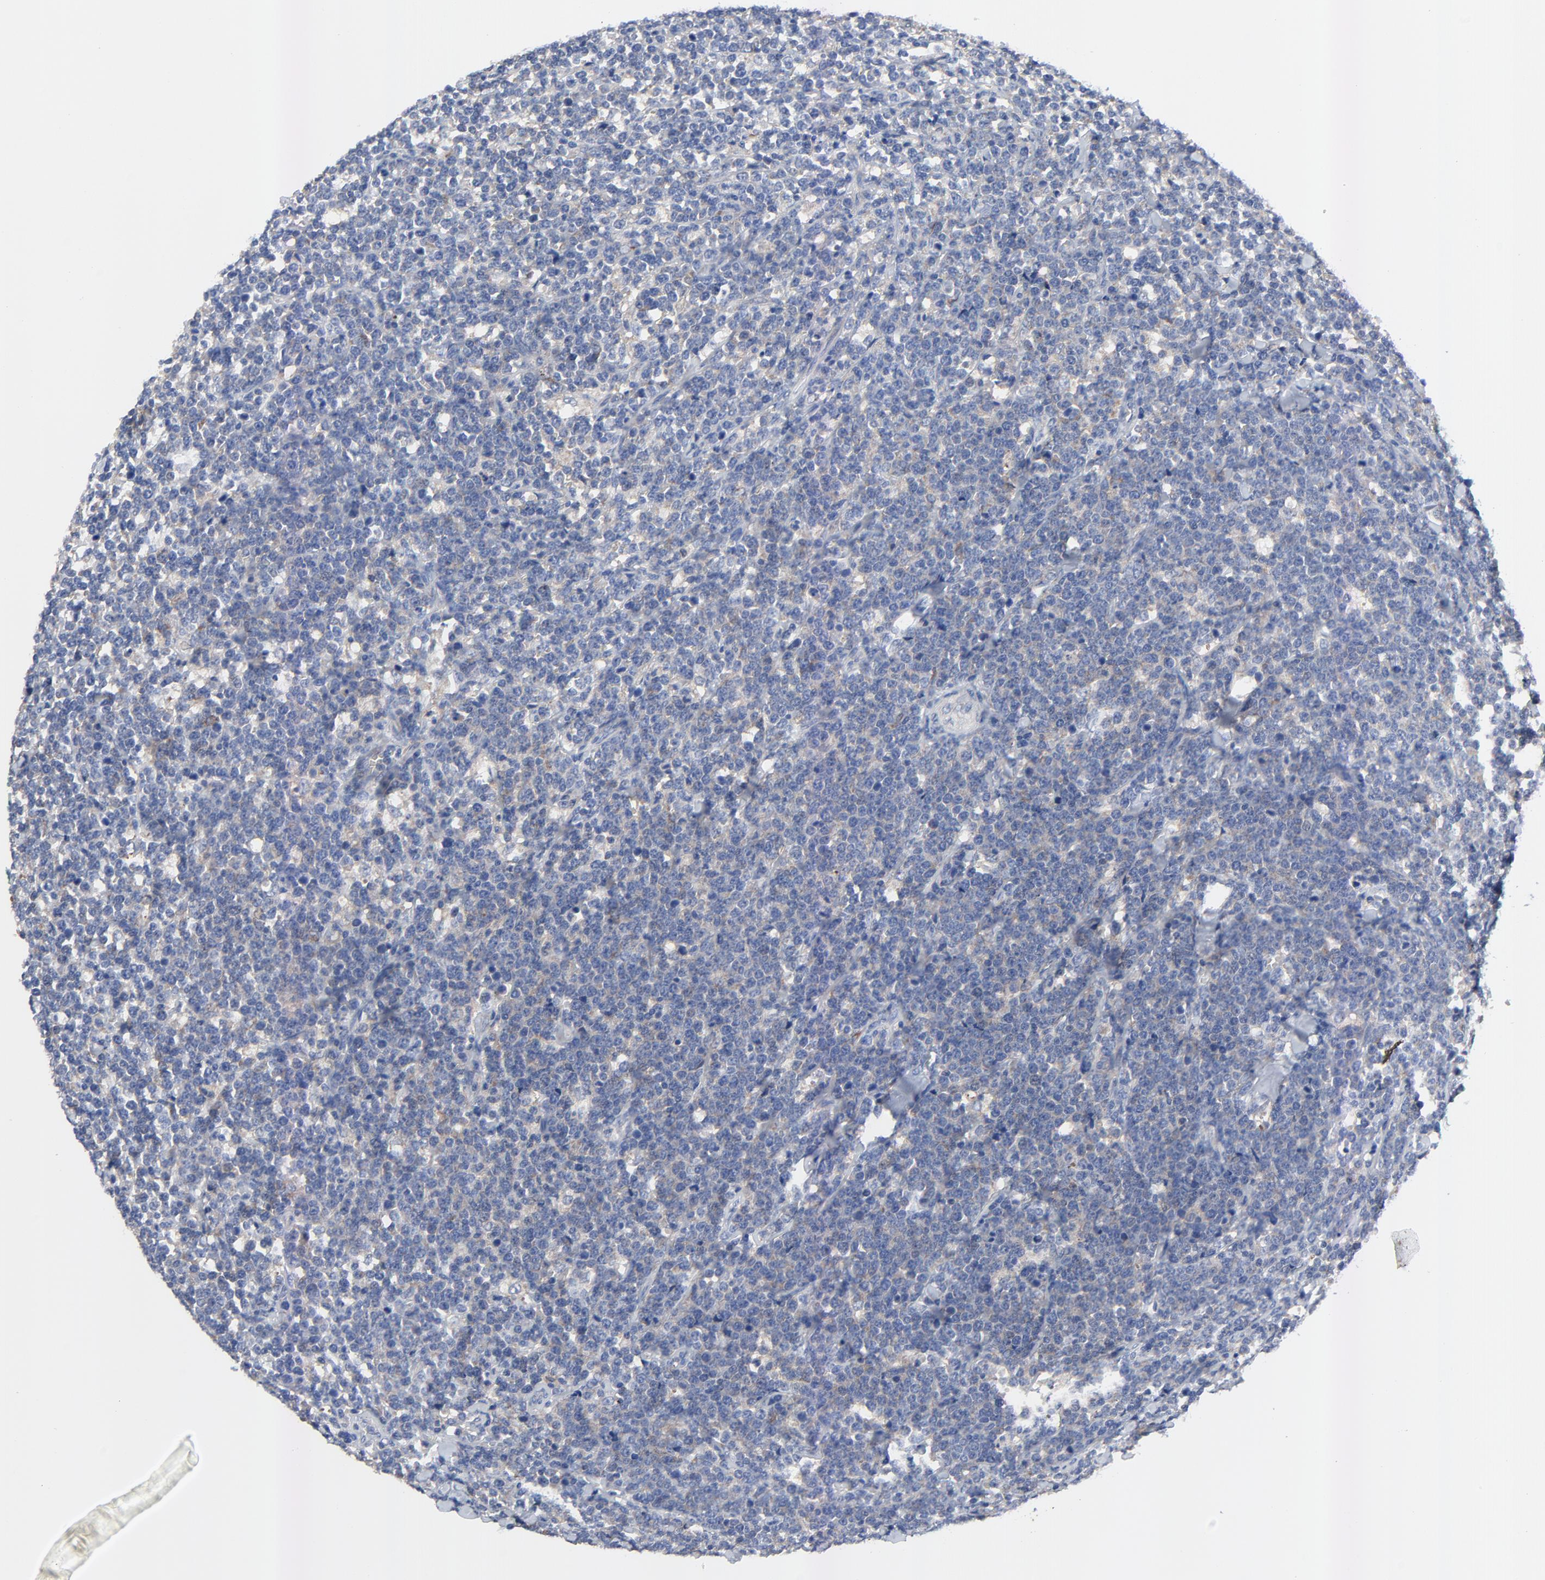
{"staining": {"intensity": "negative", "quantity": "none", "location": "none"}, "tissue": "lymphoma", "cell_type": "Tumor cells", "image_type": "cancer", "snomed": [{"axis": "morphology", "description": "Malignant lymphoma, non-Hodgkin's type, High grade"}, {"axis": "topography", "description": "Small intestine"}, {"axis": "topography", "description": "Colon"}], "caption": "Image shows no significant protein staining in tumor cells of malignant lymphoma, non-Hodgkin's type (high-grade). (DAB IHC visualized using brightfield microscopy, high magnification).", "gene": "VAV2", "patient": {"sex": "male", "age": 8}}